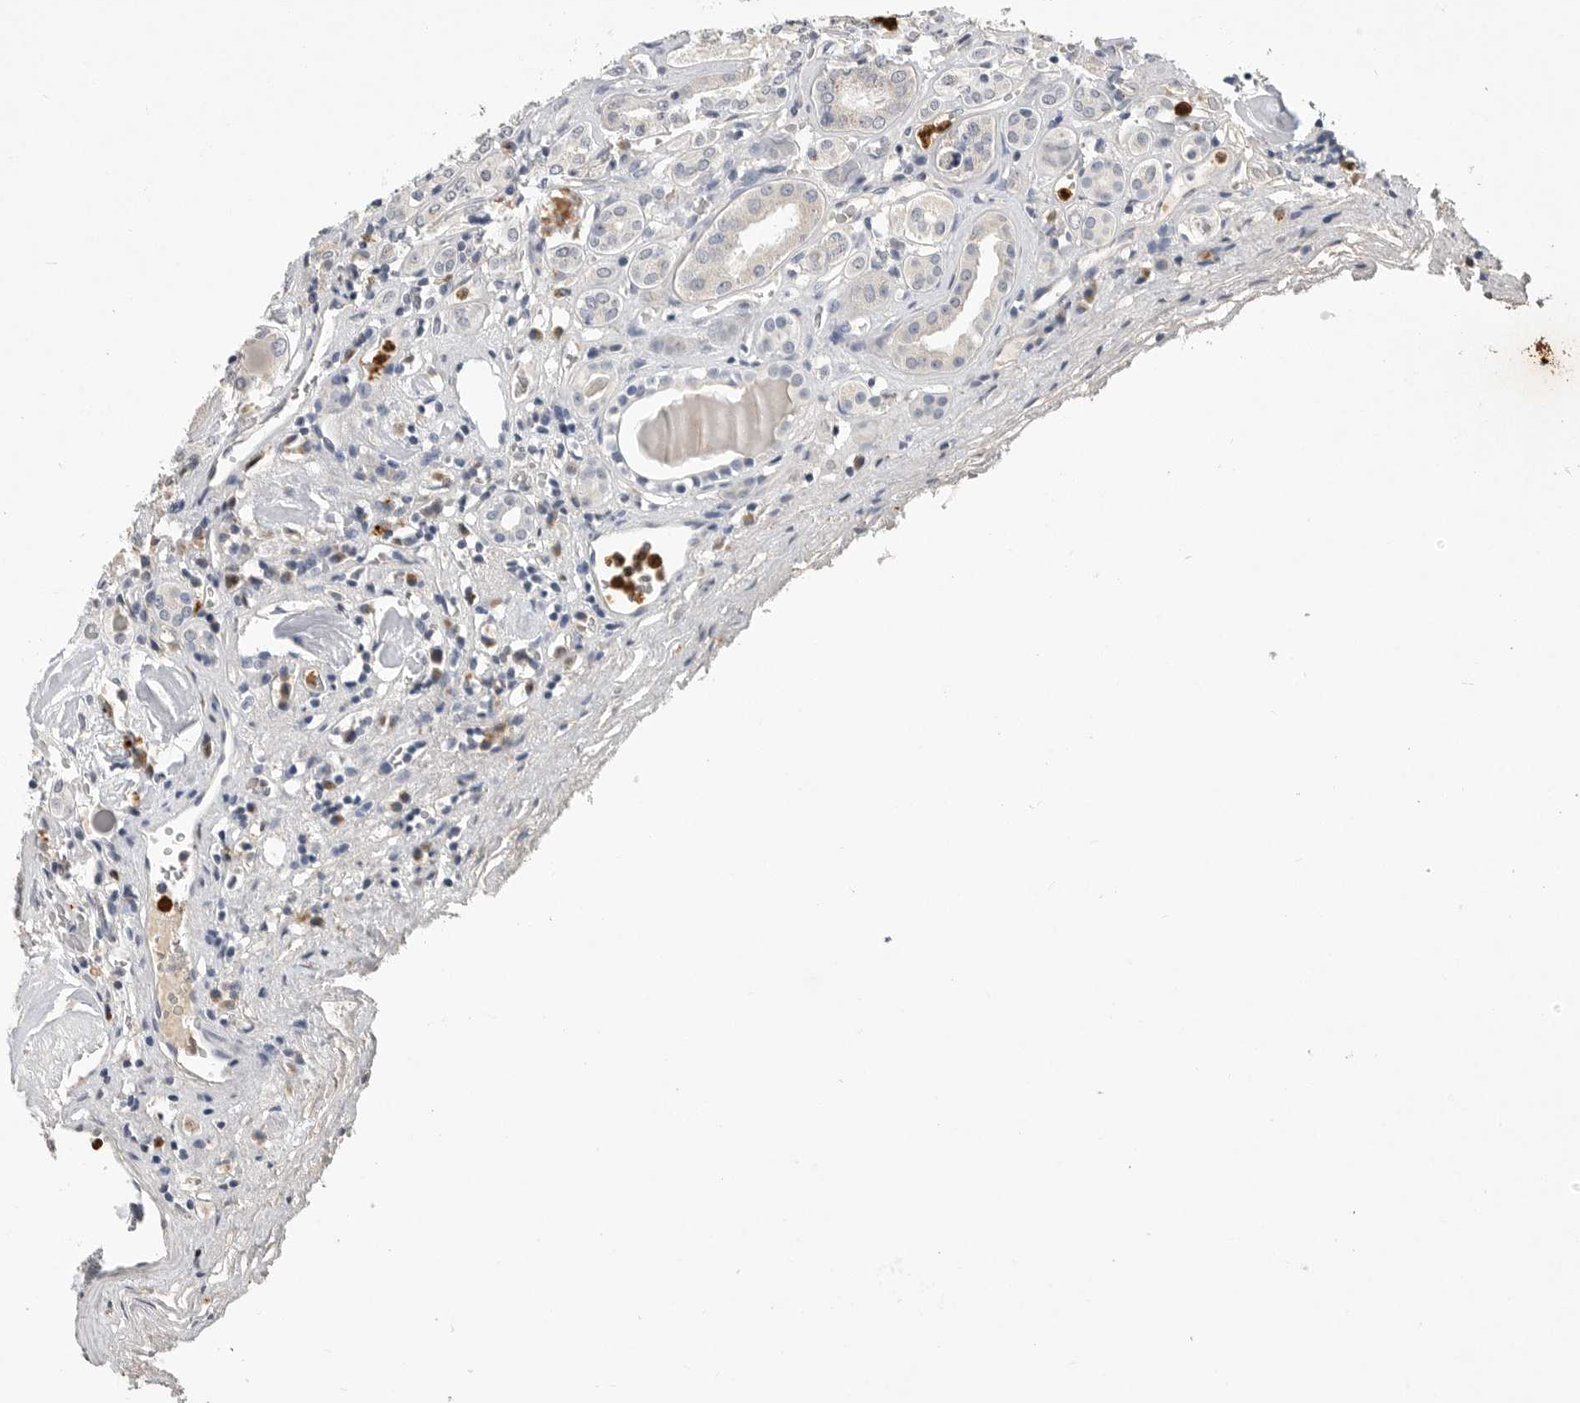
{"staining": {"intensity": "negative", "quantity": "none", "location": "none"}, "tissue": "kidney", "cell_type": "Cells in glomeruli", "image_type": "normal", "snomed": [{"axis": "morphology", "description": "Normal tissue, NOS"}, {"axis": "topography", "description": "Kidney"}], "caption": "Cells in glomeruli show no significant positivity in benign kidney.", "gene": "LTBR", "patient": {"sex": "female", "age": 56}}